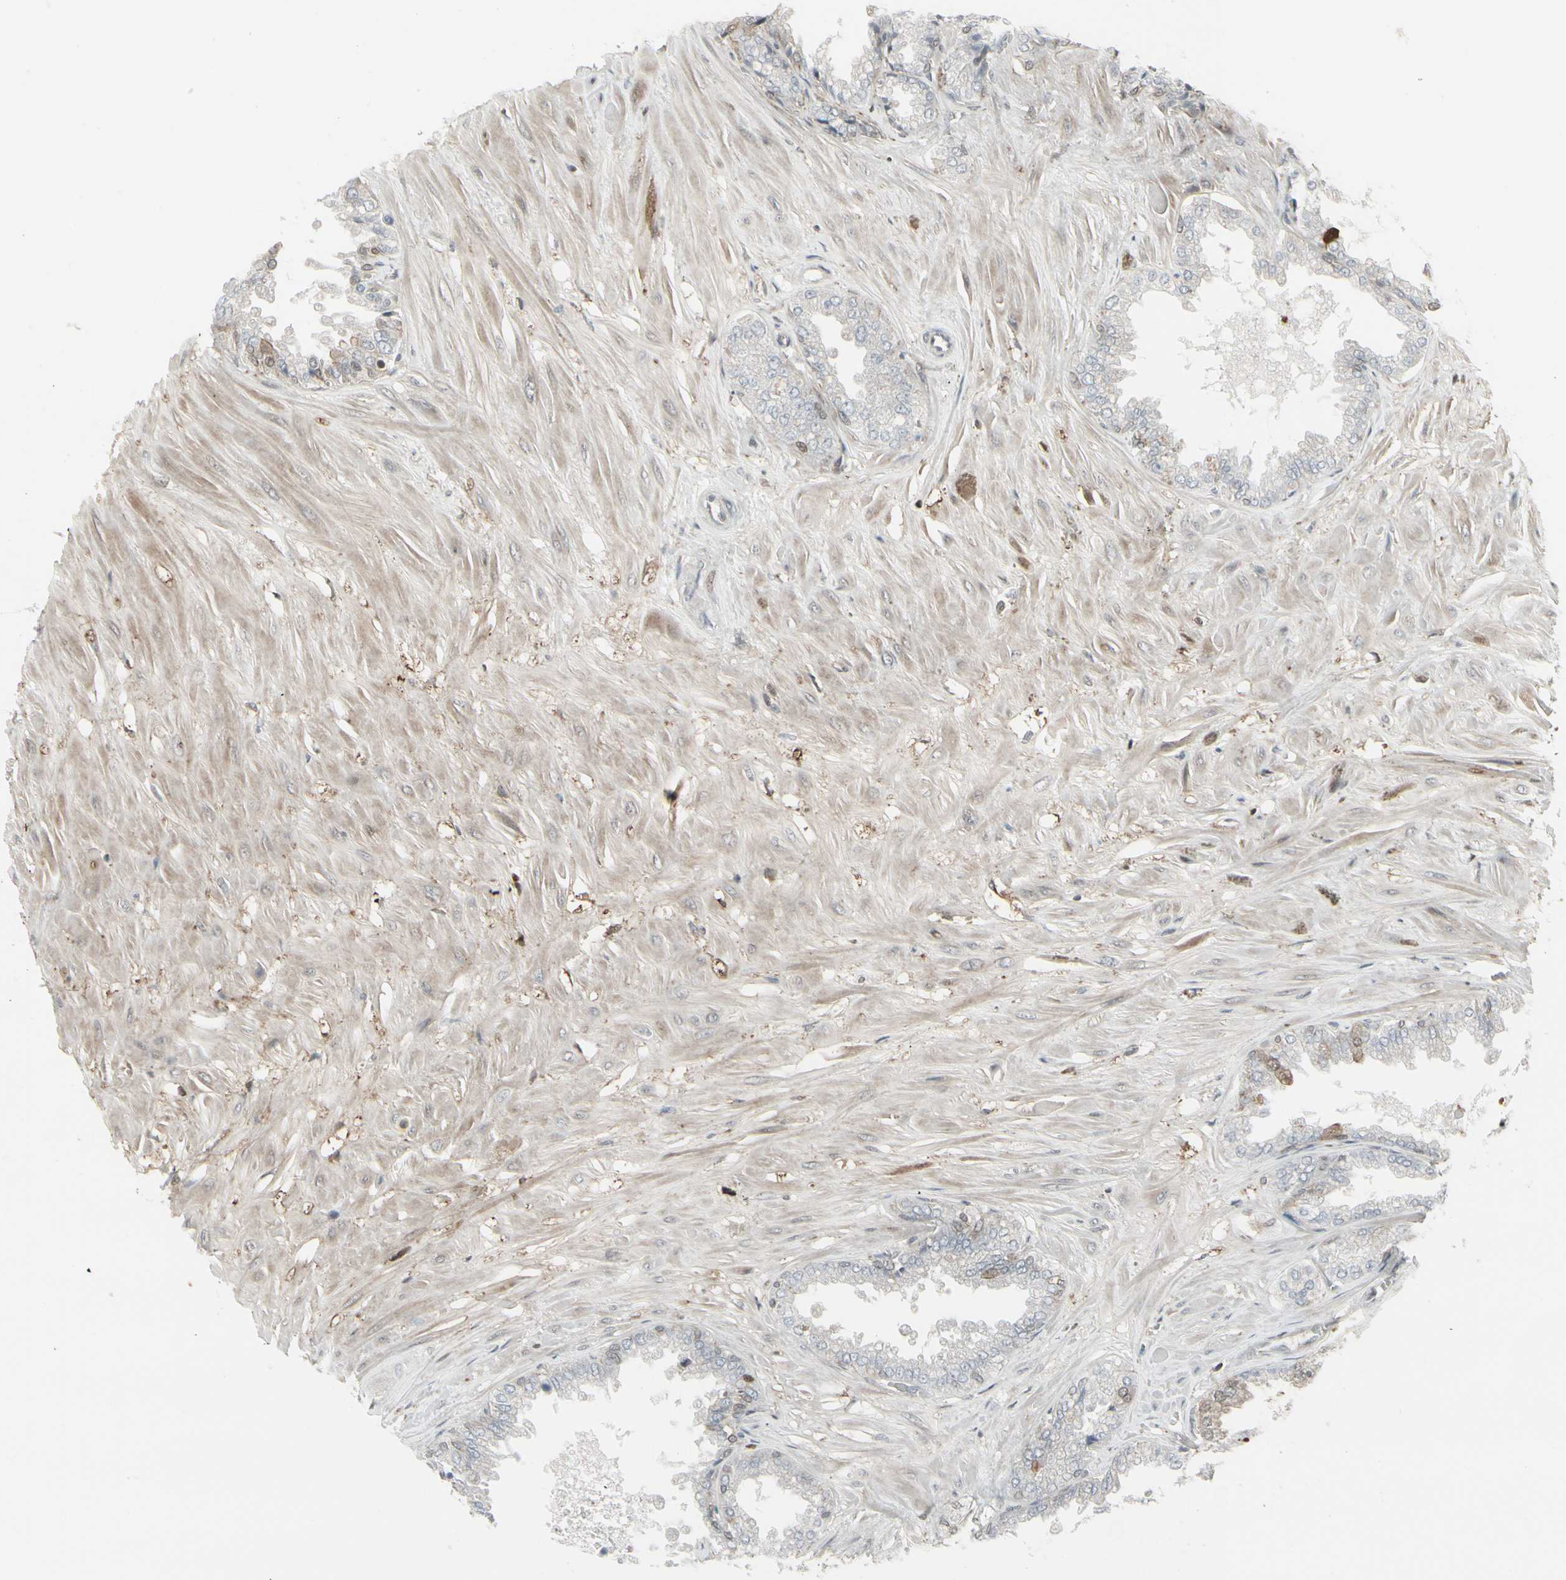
{"staining": {"intensity": "weak", "quantity": "<25%", "location": "cytoplasmic/membranous,nuclear"}, "tissue": "seminal vesicle", "cell_type": "Glandular cells", "image_type": "normal", "snomed": [{"axis": "morphology", "description": "Normal tissue, NOS"}, {"axis": "topography", "description": "Seminal veicle"}], "caption": "Seminal vesicle was stained to show a protein in brown. There is no significant expression in glandular cells. The staining is performed using DAB (3,3'-diaminobenzidine) brown chromogen with nuclei counter-stained in using hematoxylin.", "gene": "IGFBP6", "patient": {"sex": "male", "age": 46}}